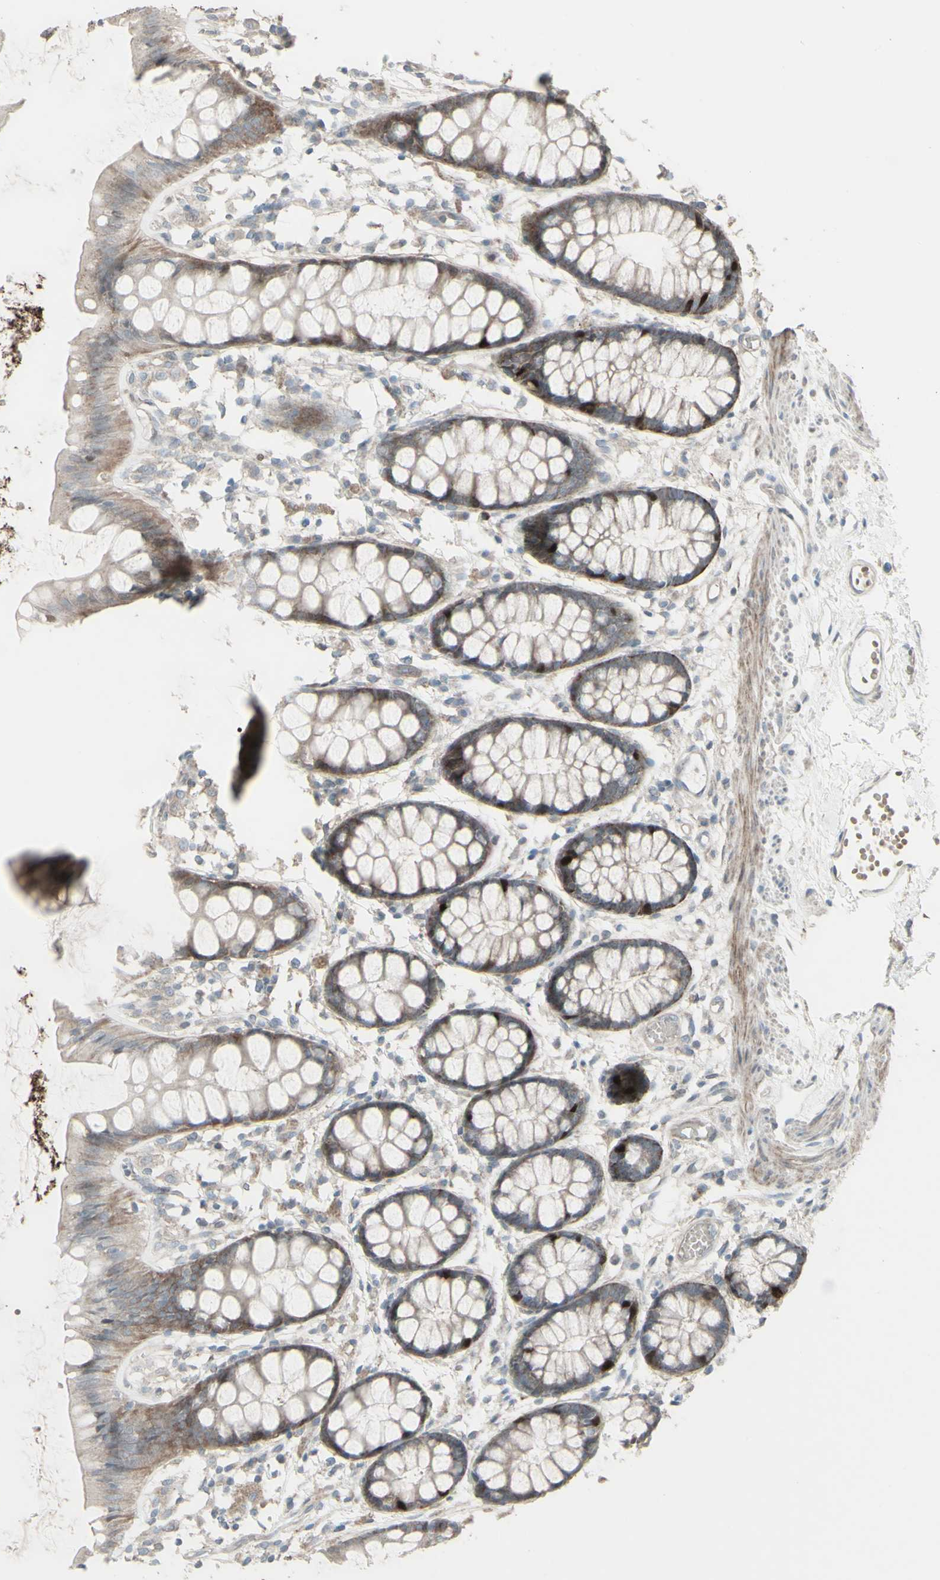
{"staining": {"intensity": "strong", "quantity": "<25%", "location": "nuclear"}, "tissue": "rectum", "cell_type": "Glandular cells", "image_type": "normal", "snomed": [{"axis": "morphology", "description": "Normal tissue, NOS"}, {"axis": "topography", "description": "Rectum"}], "caption": "IHC staining of normal rectum, which demonstrates medium levels of strong nuclear staining in about <25% of glandular cells indicating strong nuclear protein expression. The staining was performed using DAB (brown) for protein detection and nuclei were counterstained in hematoxylin (blue).", "gene": "GMNN", "patient": {"sex": "female", "age": 66}}